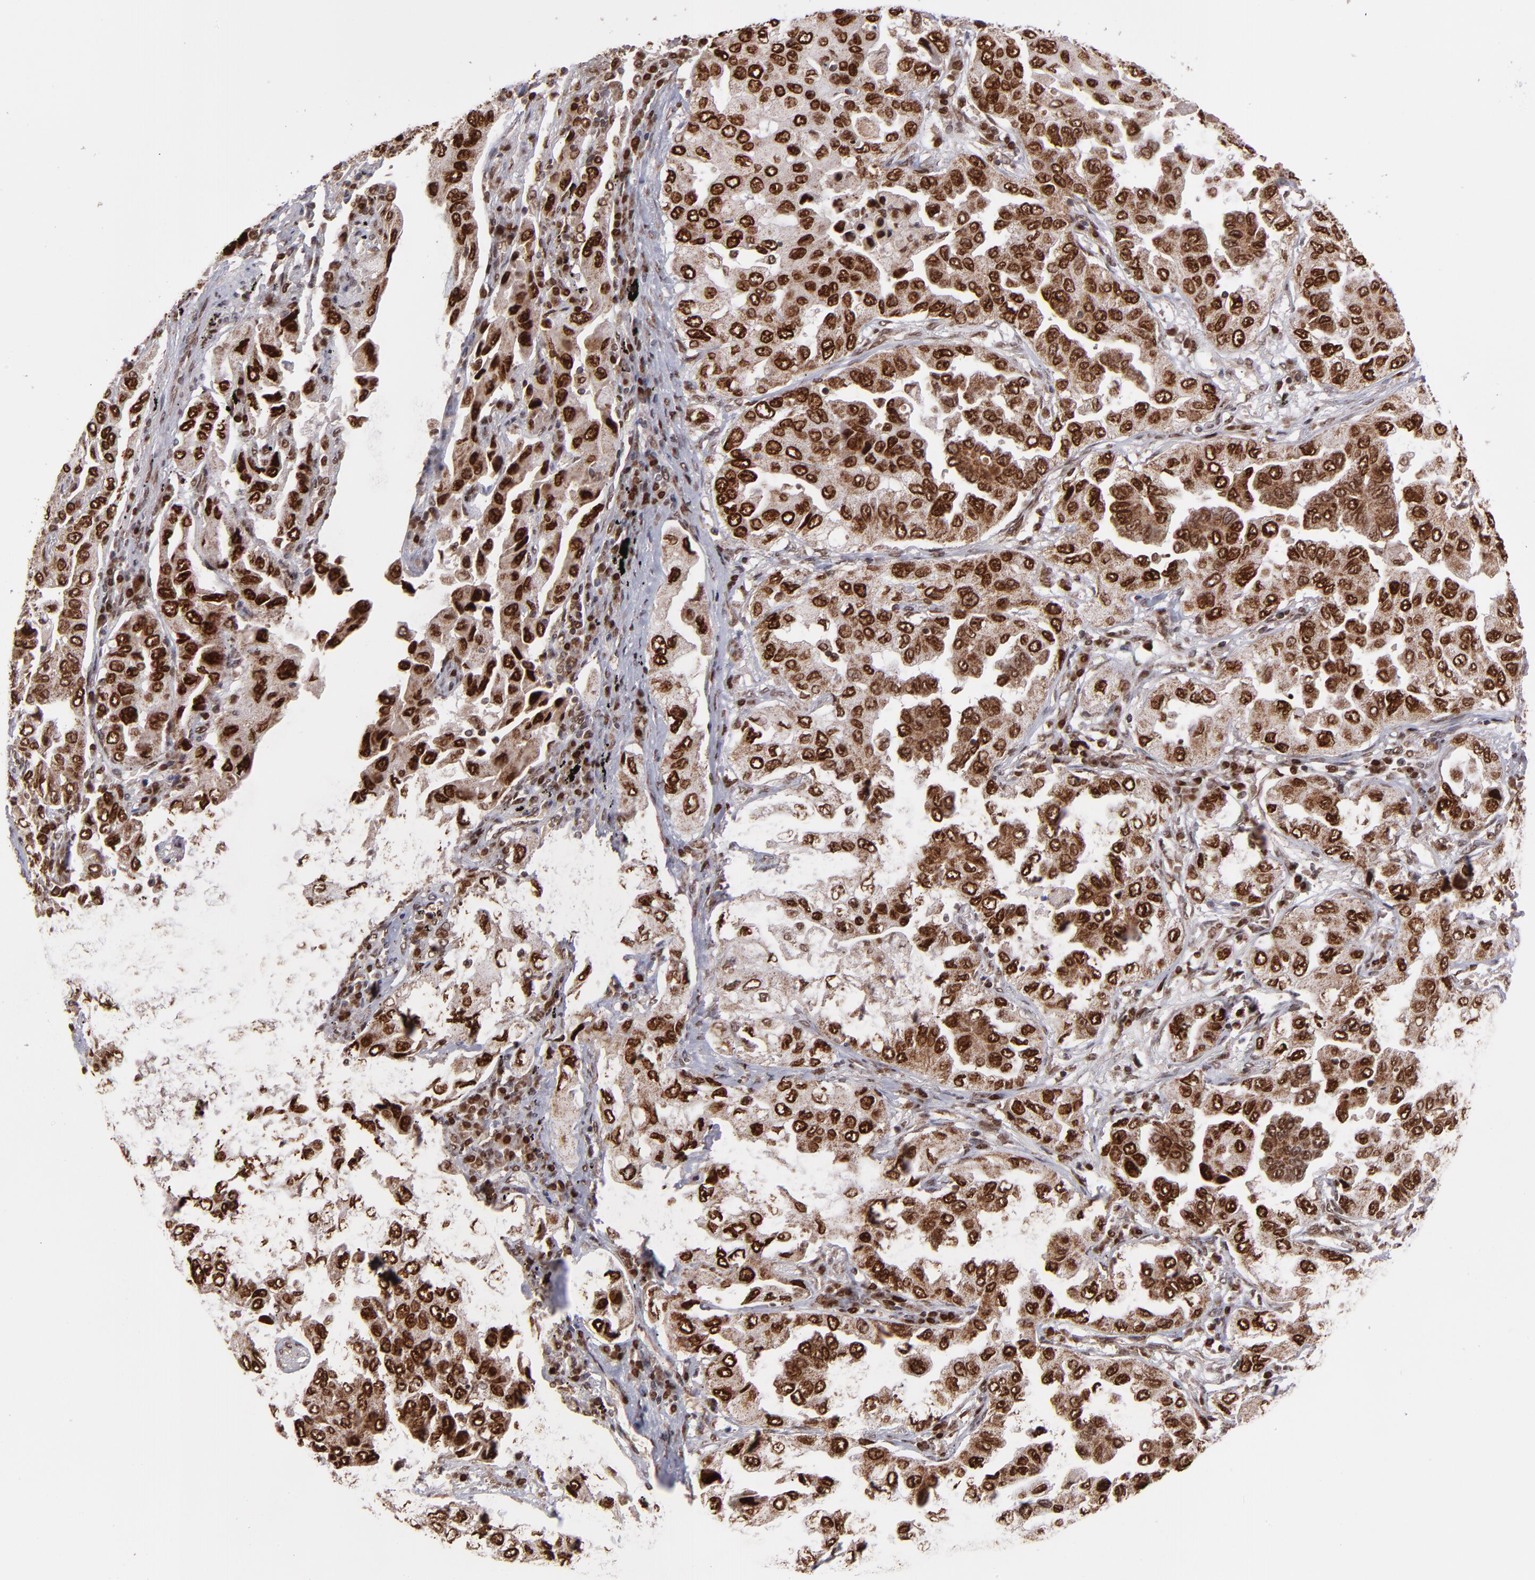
{"staining": {"intensity": "strong", "quantity": ">75%", "location": "cytoplasmic/membranous,nuclear"}, "tissue": "lung cancer", "cell_type": "Tumor cells", "image_type": "cancer", "snomed": [{"axis": "morphology", "description": "Adenocarcinoma, NOS"}, {"axis": "topography", "description": "Lung"}], "caption": "This is an image of immunohistochemistry (IHC) staining of lung adenocarcinoma, which shows strong staining in the cytoplasmic/membranous and nuclear of tumor cells.", "gene": "TOP1MT", "patient": {"sex": "female", "age": 65}}